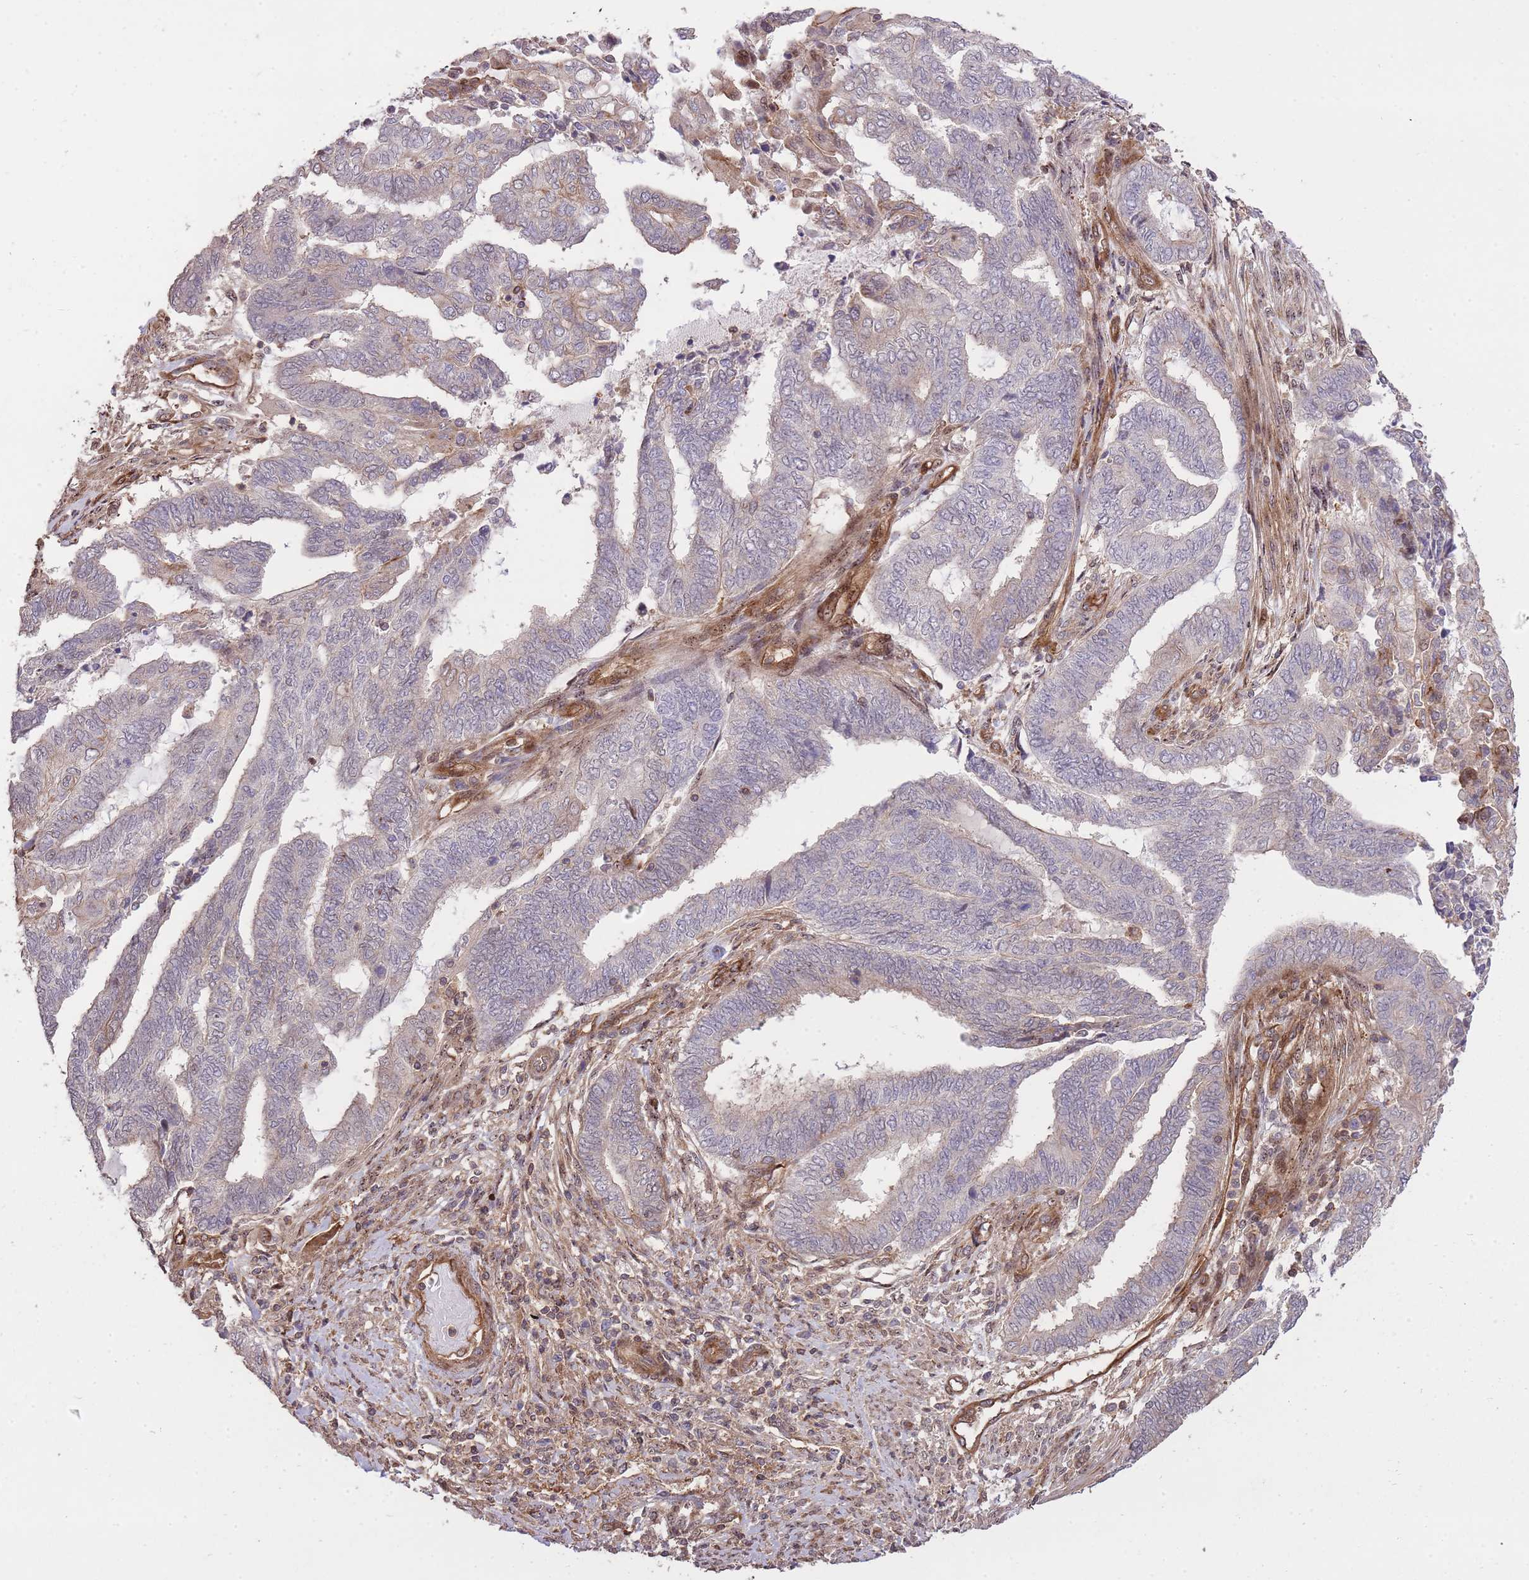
{"staining": {"intensity": "negative", "quantity": "none", "location": "none"}, "tissue": "endometrial cancer", "cell_type": "Tumor cells", "image_type": "cancer", "snomed": [{"axis": "morphology", "description": "Adenocarcinoma, NOS"}, {"axis": "topography", "description": "Uterus"}, {"axis": "topography", "description": "Endometrium"}], "caption": "Tumor cells show no significant protein positivity in adenocarcinoma (endometrial).", "gene": "PLD1", "patient": {"sex": "female", "age": 70}}